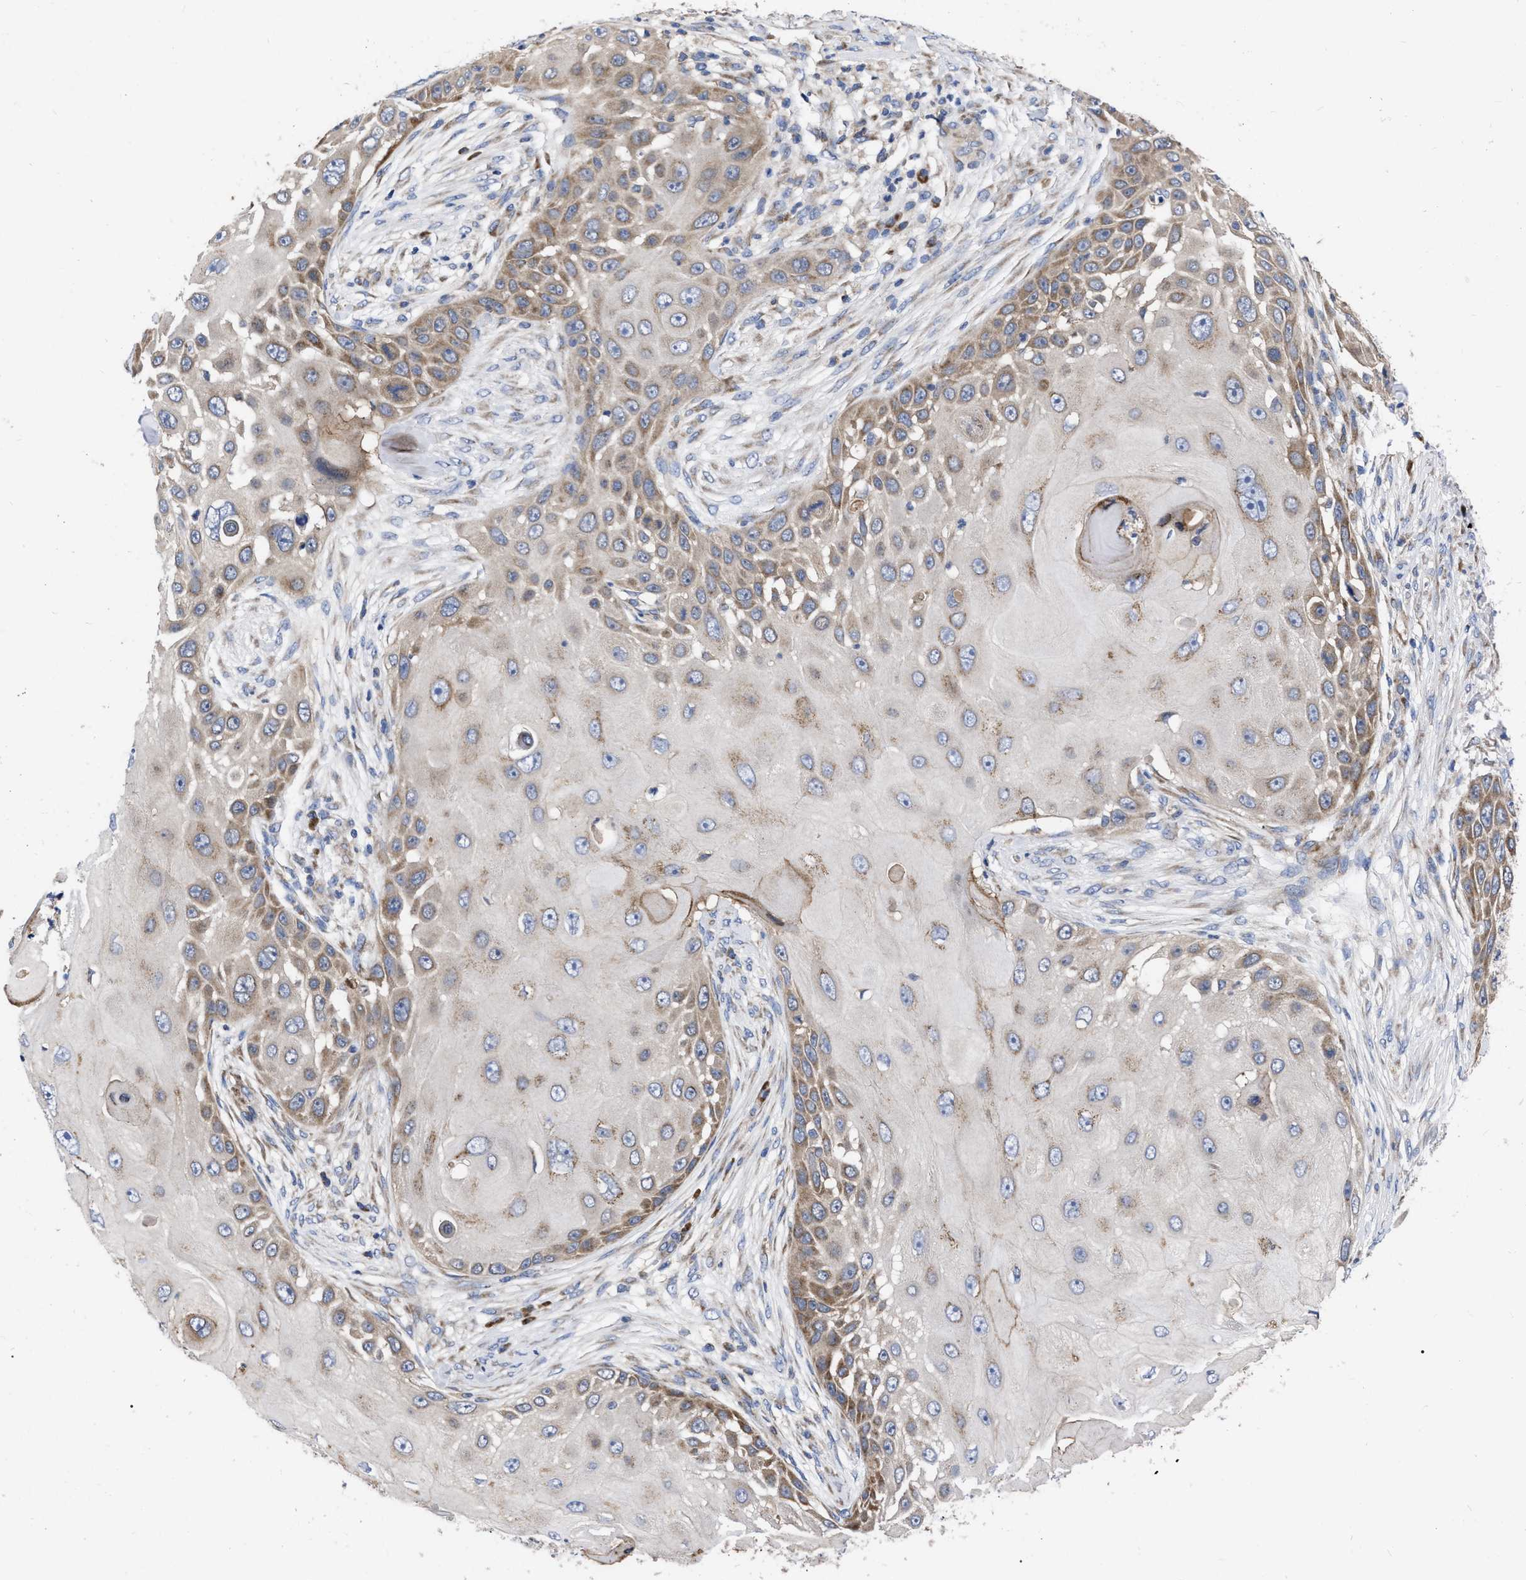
{"staining": {"intensity": "moderate", "quantity": ">75%", "location": "cytoplasmic/membranous"}, "tissue": "skin cancer", "cell_type": "Tumor cells", "image_type": "cancer", "snomed": [{"axis": "morphology", "description": "Squamous cell carcinoma, NOS"}, {"axis": "topography", "description": "Skin"}], "caption": "Squamous cell carcinoma (skin) stained with immunohistochemistry exhibits moderate cytoplasmic/membranous staining in about >75% of tumor cells. The staining is performed using DAB (3,3'-diaminobenzidine) brown chromogen to label protein expression. The nuclei are counter-stained blue using hematoxylin.", "gene": "CDKN2C", "patient": {"sex": "female", "age": 44}}